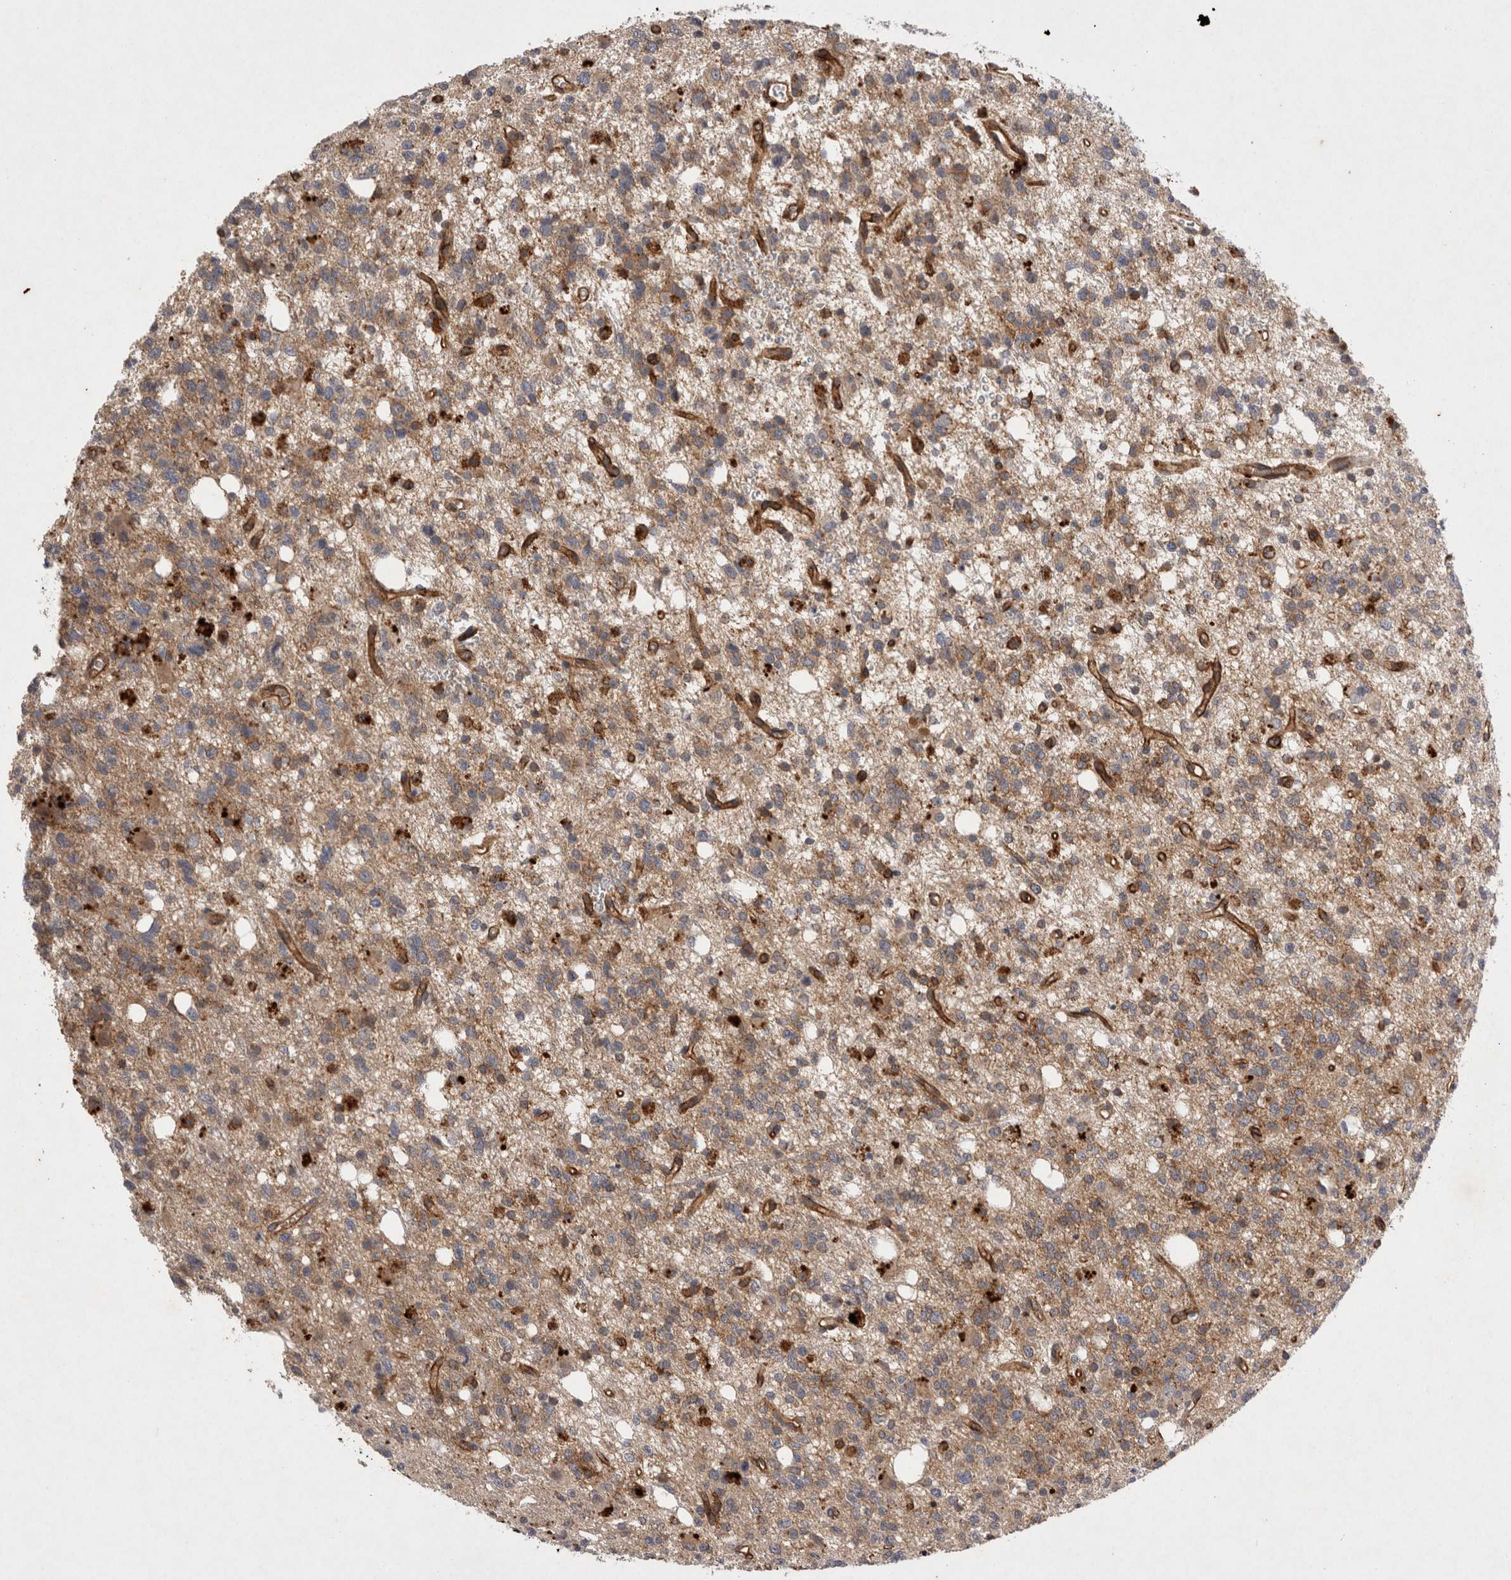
{"staining": {"intensity": "weak", "quantity": ">75%", "location": "cytoplasmic/membranous"}, "tissue": "glioma", "cell_type": "Tumor cells", "image_type": "cancer", "snomed": [{"axis": "morphology", "description": "Glioma, malignant, High grade"}, {"axis": "topography", "description": "Brain"}], "caption": "A micrograph showing weak cytoplasmic/membranous expression in about >75% of tumor cells in glioma, as visualized by brown immunohistochemical staining.", "gene": "RASSF3", "patient": {"sex": "female", "age": 62}}